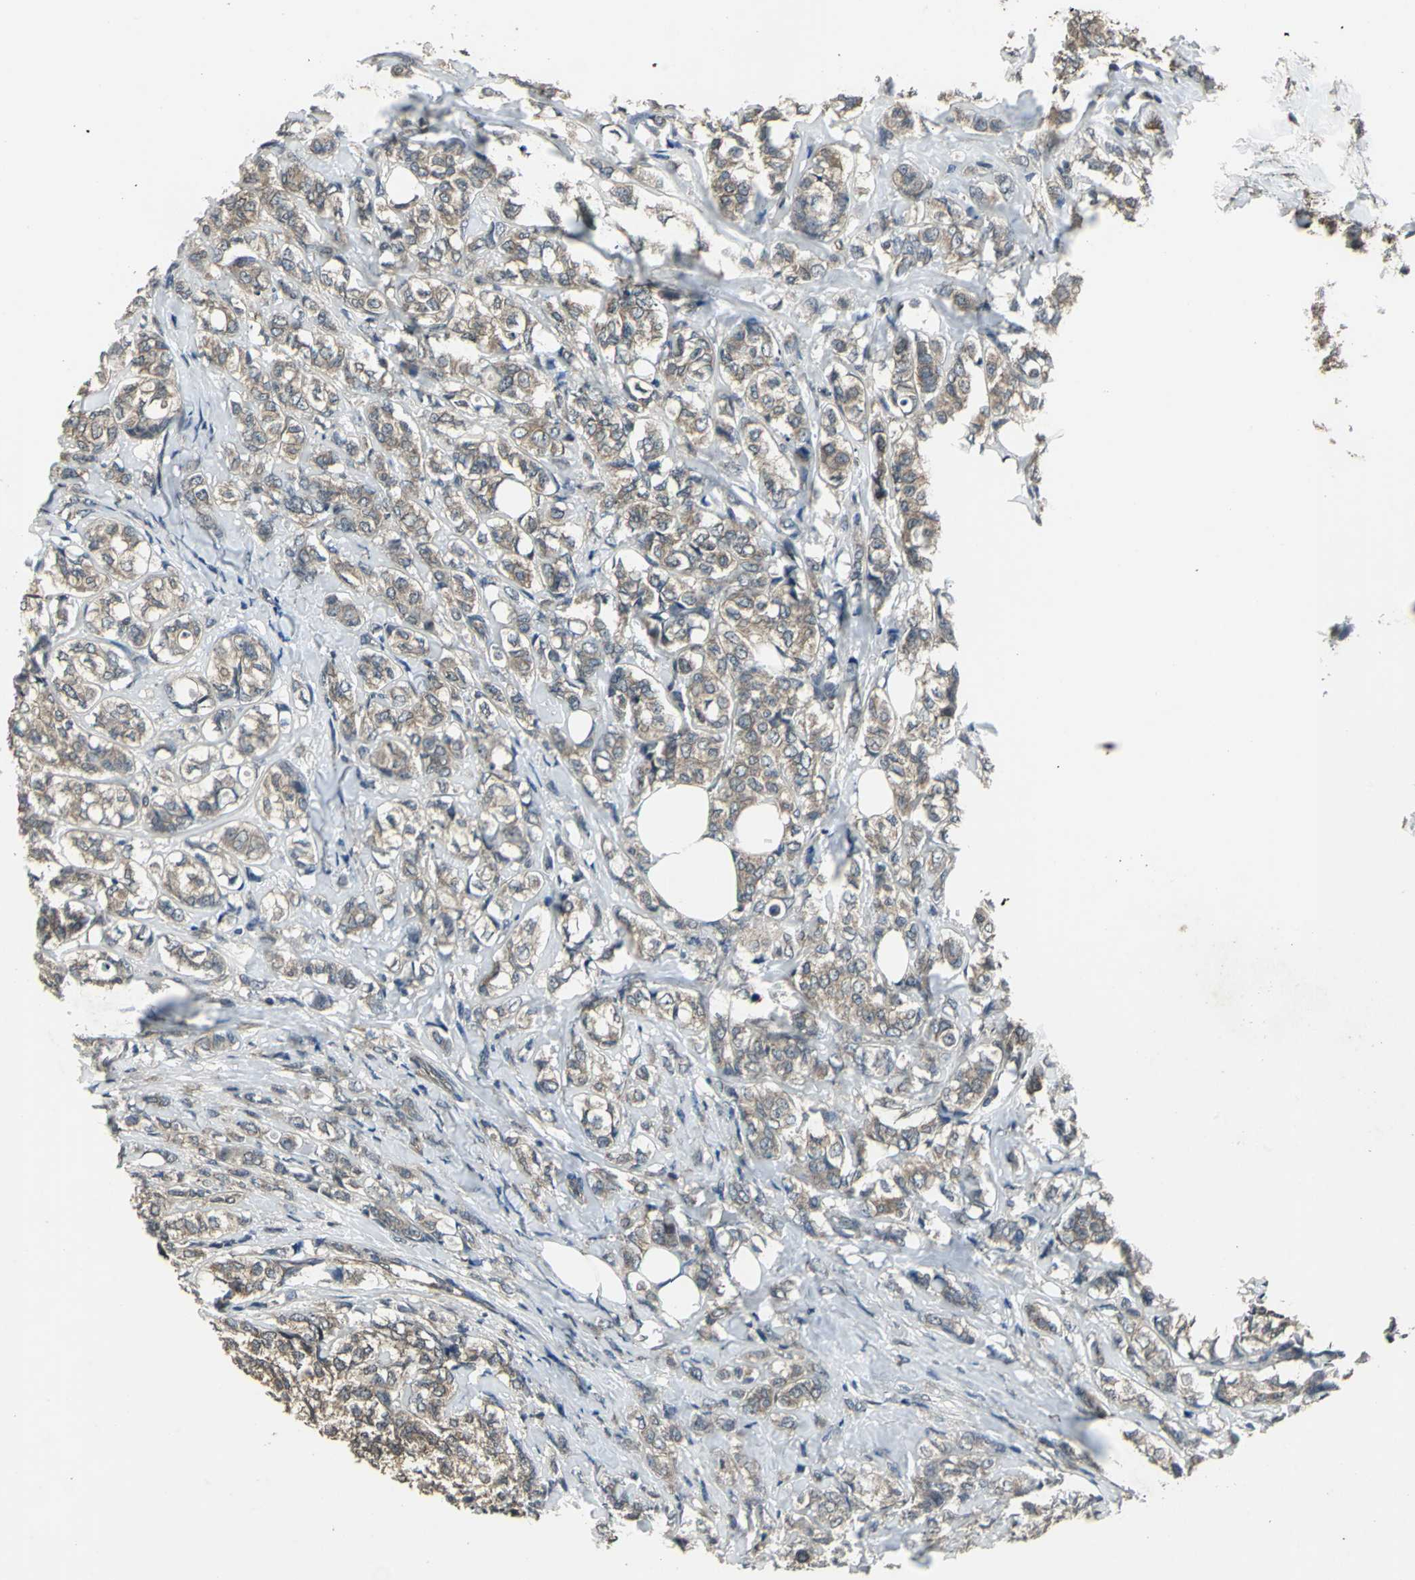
{"staining": {"intensity": "moderate", "quantity": ">75%", "location": "cytoplasmic/membranous"}, "tissue": "breast cancer", "cell_type": "Tumor cells", "image_type": "cancer", "snomed": [{"axis": "morphology", "description": "Lobular carcinoma"}, {"axis": "topography", "description": "Breast"}], "caption": "Human breast cancer (lobular carcinoma) stained with a brown dye reveals moderate cytoplasmic/membranous positive expression in approximately >75% of tumor cells.", "gene": "PFDN1", "patient": {"sex": "female", "age": 60}}